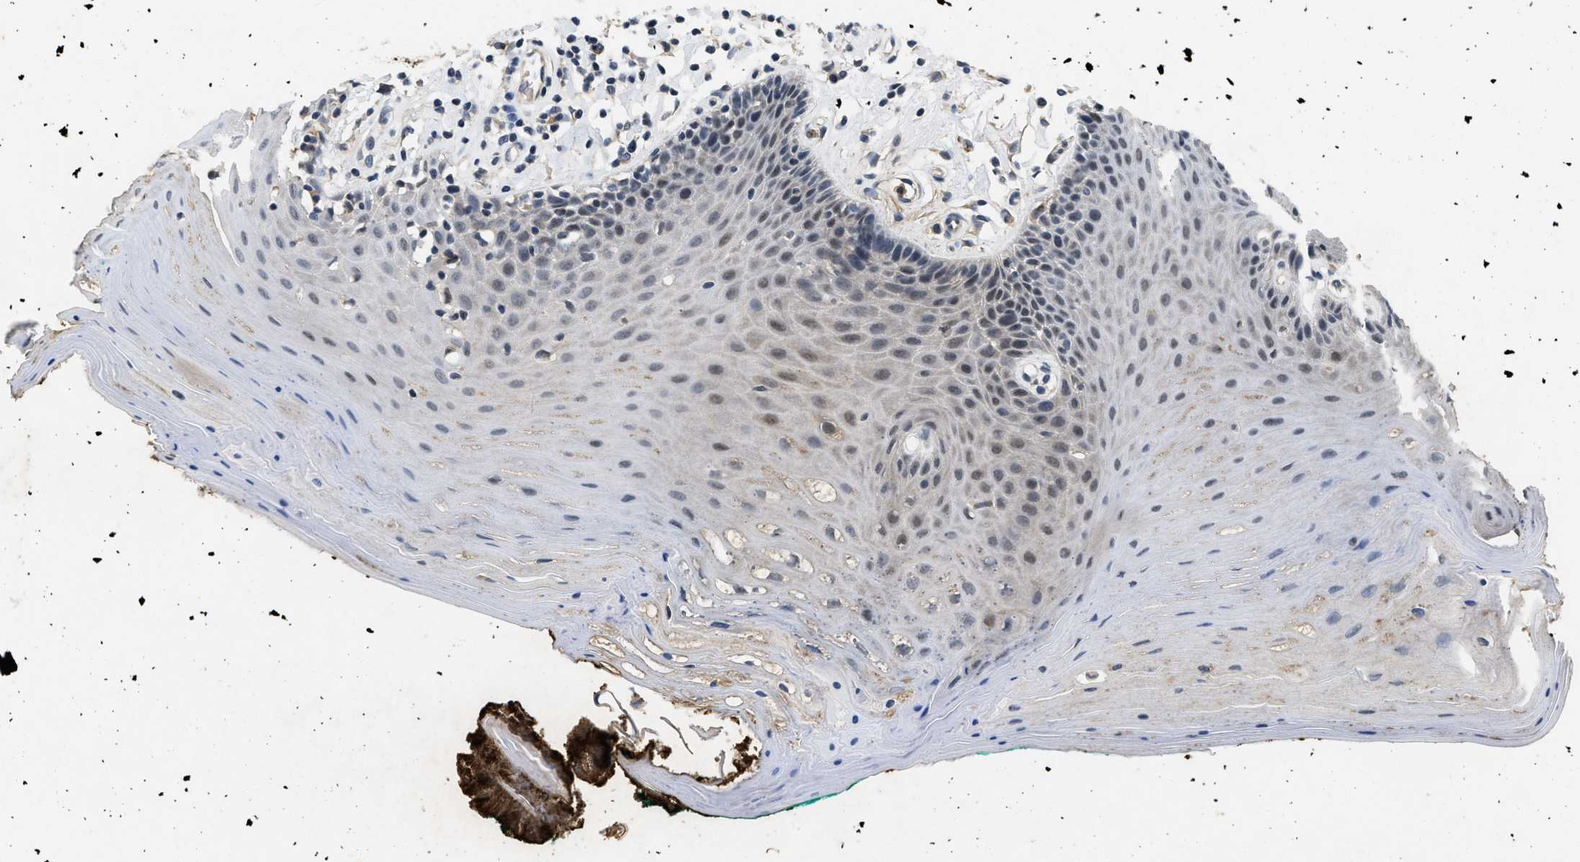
{"staining": {"intensity": "moderate", "quantity": "<25%", "location": "cytoplasmic/membranous,nuclear"}, "tissue": "oral mucosa", "cell_type": "Squamous epithelial cells", "image_type": "normal", "snomed": [{"axis": "morphology", "description": "Normal tissue, NOS"}, {"axis": "topography", "description": "Skeletal muscle"}, {"axis": "topography", "description": "Oral tissue"}], "caption": "An image of human oral mucosa stained for a protein shows moderate cytoplasmic/membranous,nuclear brown staining in squamous epithelial cells. The staining was performed using DAB, with brown indicating positive protein expression. Nuclei are stained blue with hematoxylin.", "gene": "PAPOLG", "patient": {"sex": "male", "age": 58}}